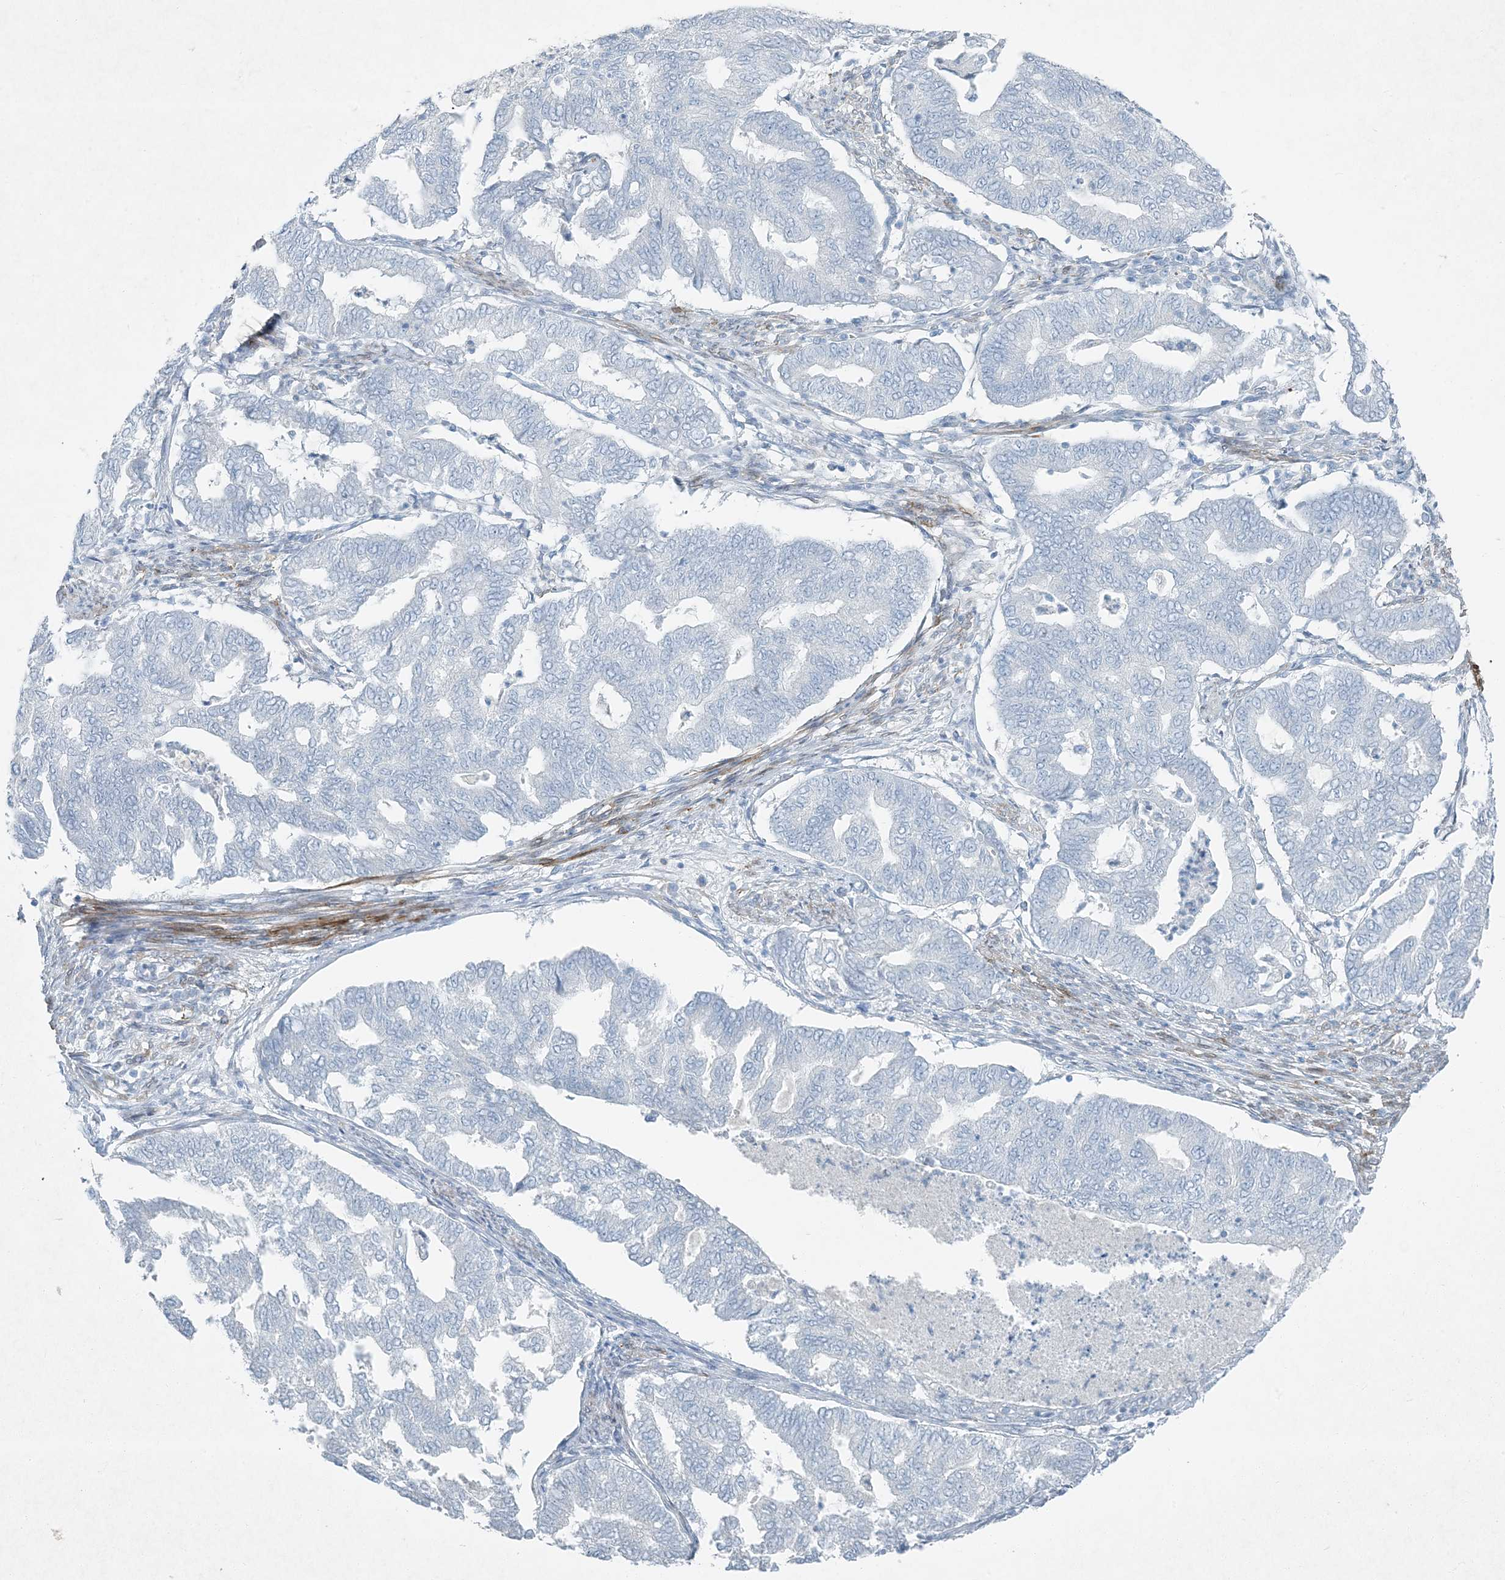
{"staining": {"intensity": "negative", "quantity": "none", "location": "none"}, "tissue": "endometrial cancer", "cell_type": "Tumor cells", "image_type": "cancer", "snomed": [{"axis": "morphology", "description": "Adenocarcinoma, NOS"}, {"axis": "topography", "description": "Endometrium"}], "caption": "Tumor cells show no significant positivity in endometrial adenocarcinoma. The staining was performed using DAB (3,3'-diaminobenzidine) to visualize the protein expression in brown, while the nuclei were stained in blue with hematoxylin (Magnification: 20x).", "gene": "PGM5", "patient": {"sex": "female", "age": 79}}